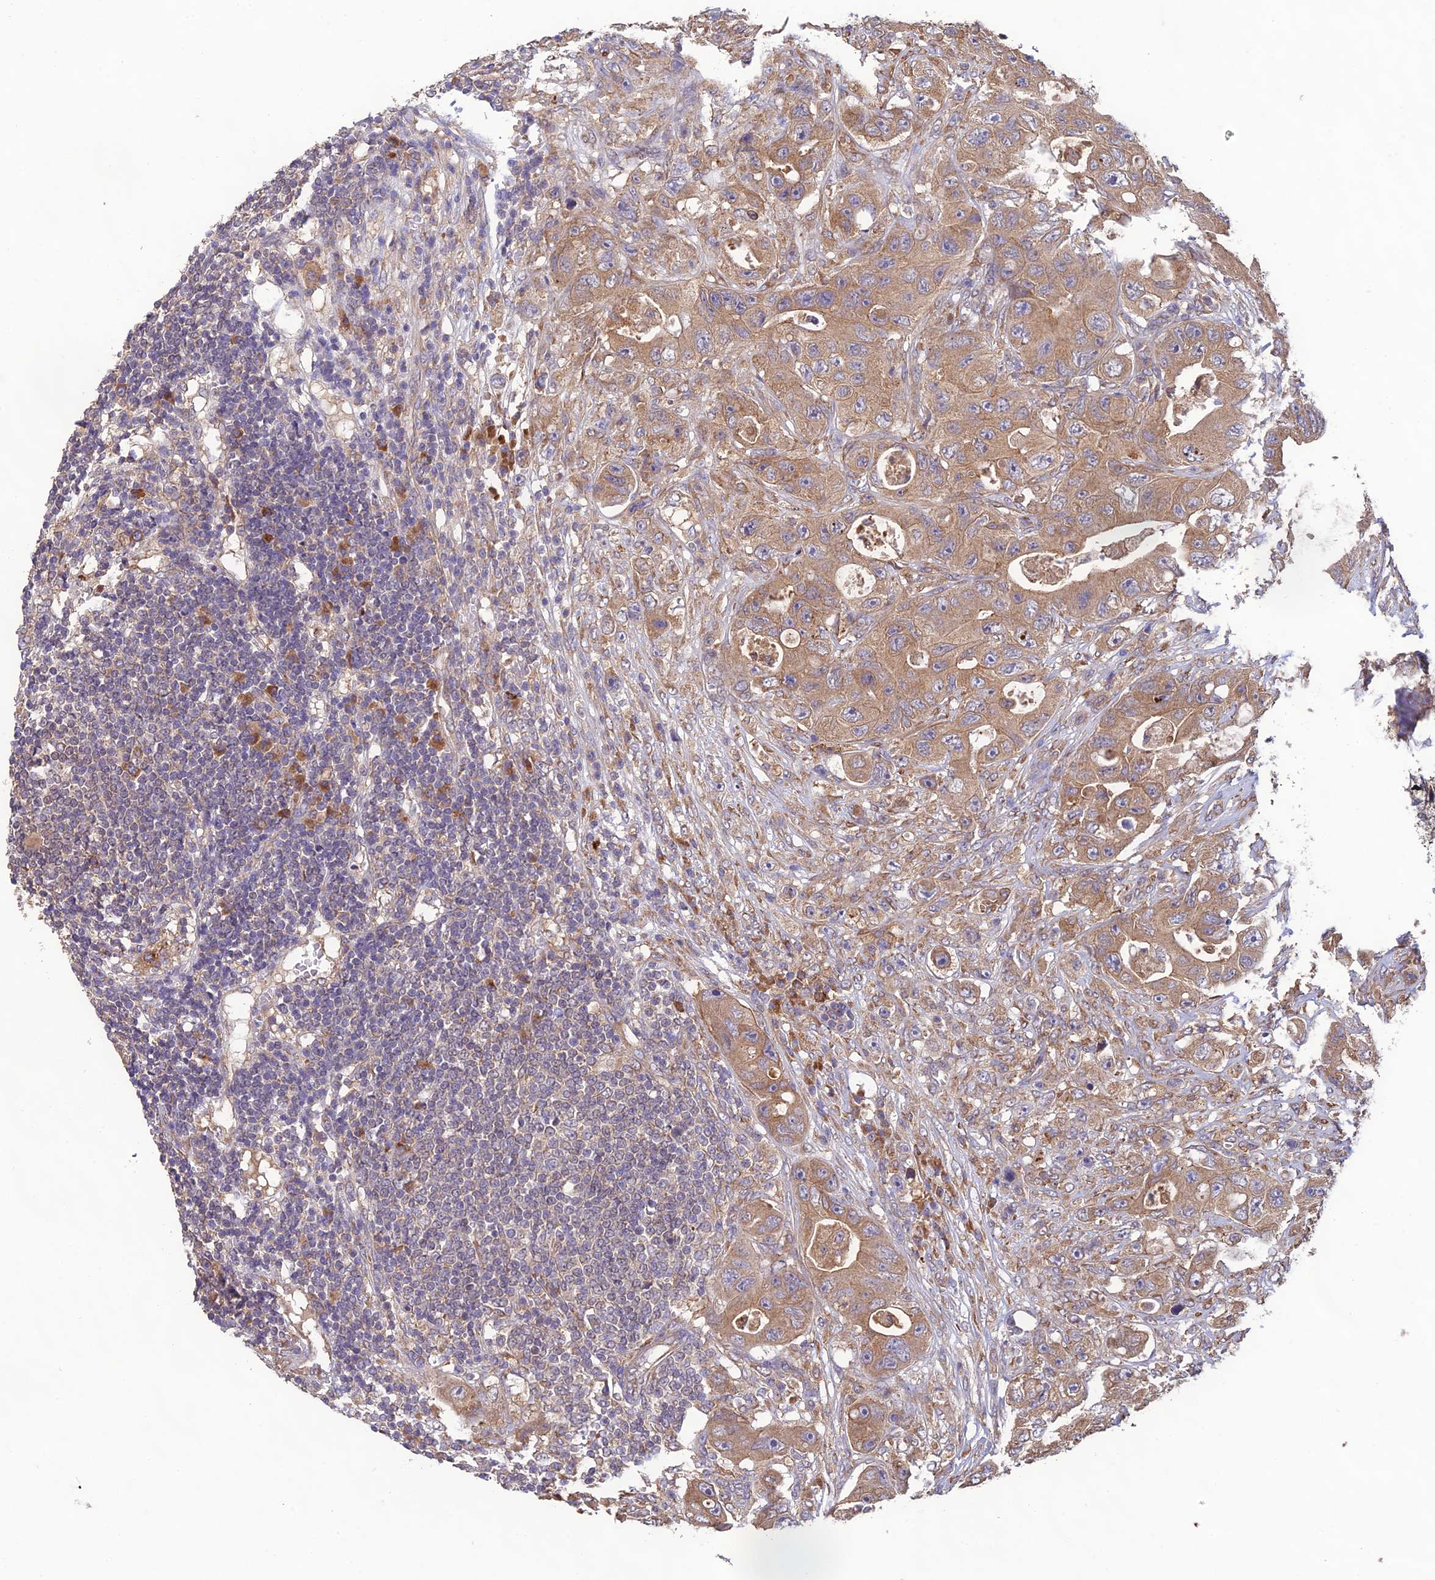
{"staining": {"intensity": "moderate", "quantity": ">75%", "location": "cytoplasmic/membranous"}, "tissue": "colorectal cancer", "cell_type": "Tumor cells", "image_type": "cancer", "snomed": [{"axis": "morphology", "description": "Adenocarcinoma, NOS"}, {"axis": "topography", "description": "Colon"}], "caption": "A brown stain shows moderate cytoplasmic/membranous expression of a protein in colorectal adenocarcinoma tumor cells.", "gene": "MRNIP", "patient": {"sex": "female", "age": 46}}